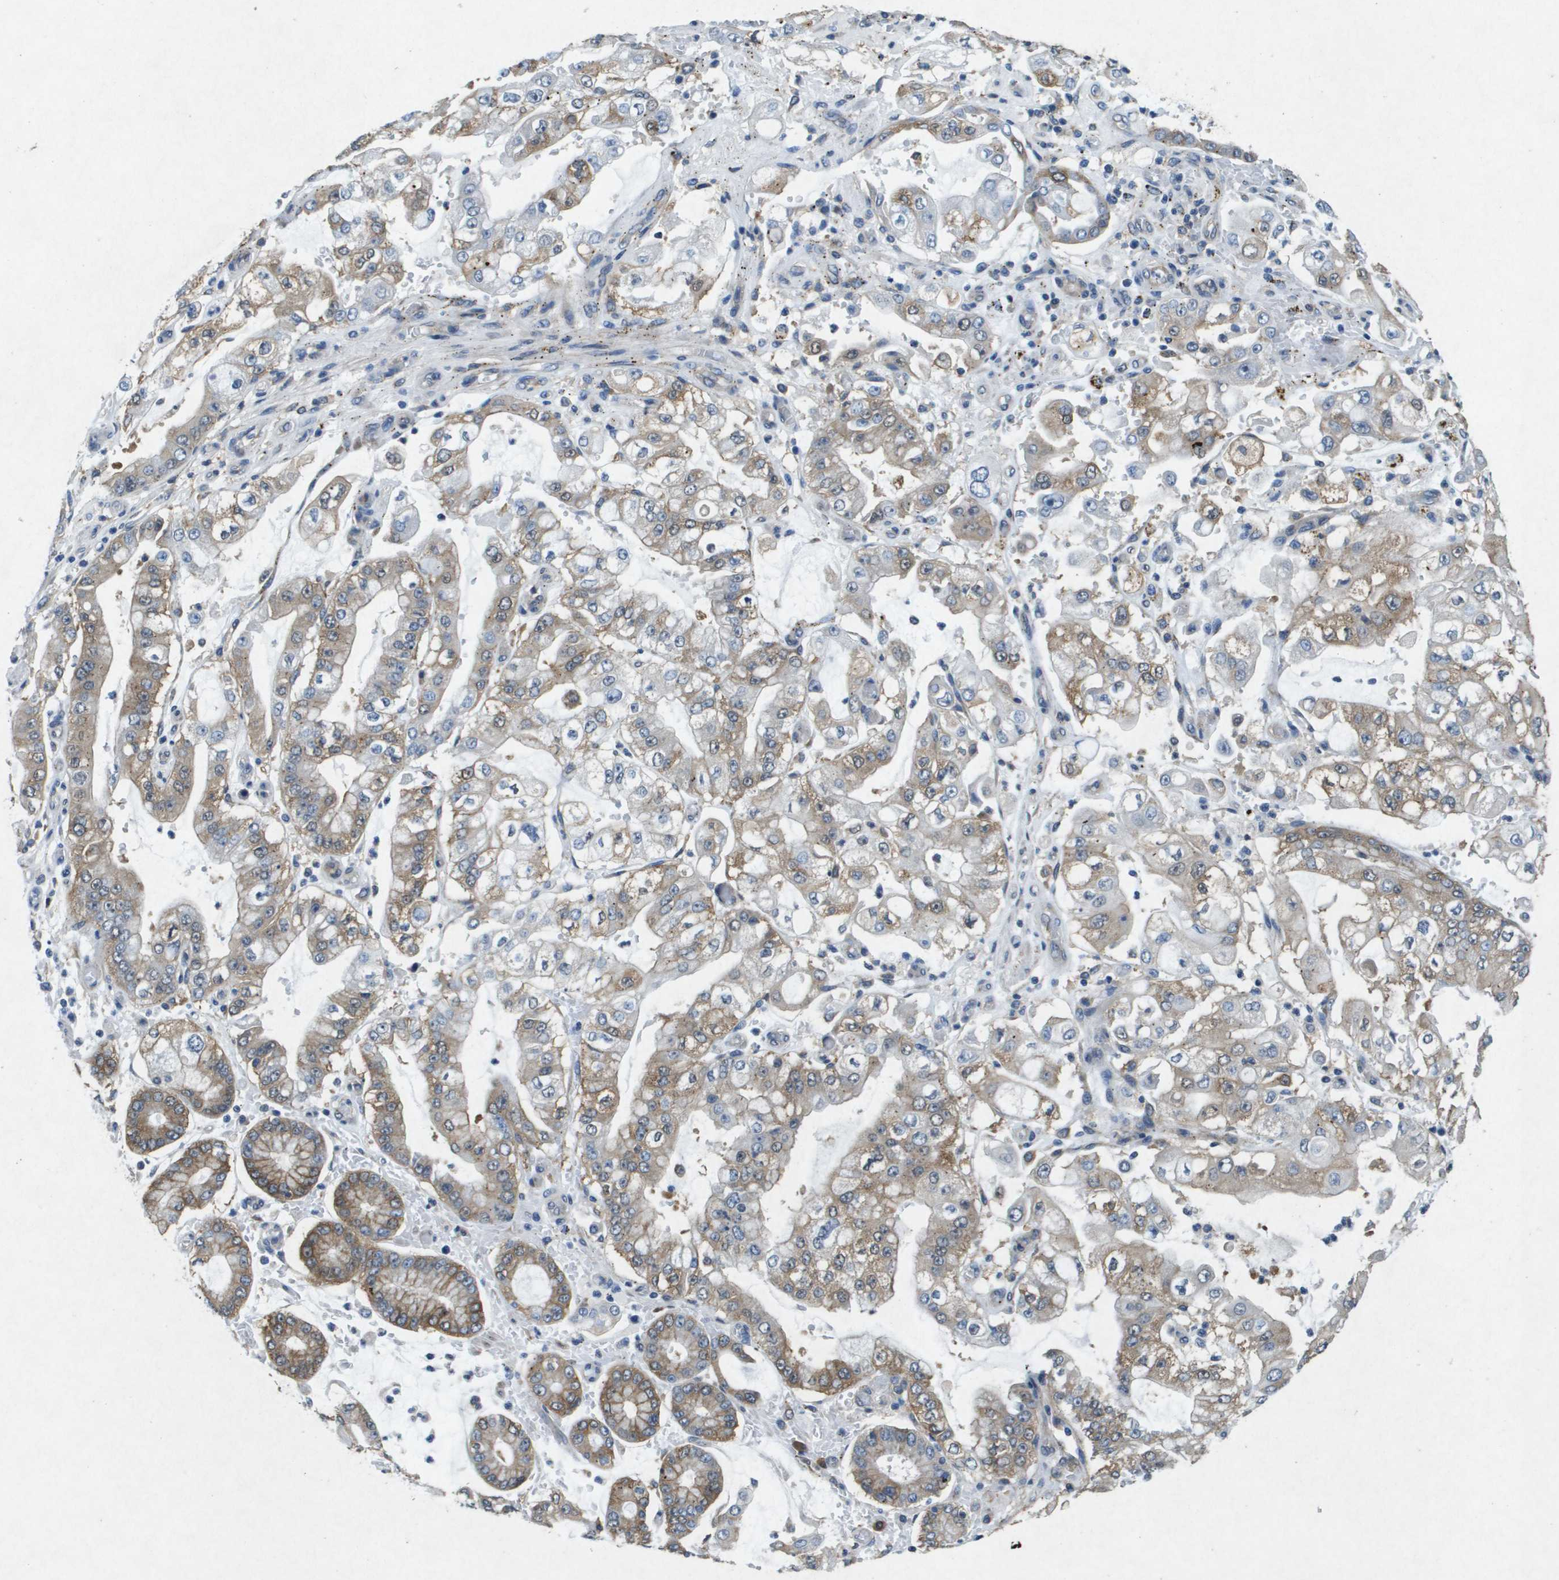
{"staining": {"intensity": "moderate", "quantity": "25%-75%", "location": "cytoplasmic/membranous"}, "tissue": "stomach cancer", "cell_type": "Tumor cells", "image_type": "cancer", "snomed": [{"axis": "morphology", "description": "Adenocarcinoma, NOS"}, {"axis": "topography", "description": "Stomach"}], "caption": "Protein staining exhibits moderate cytoplasmic/membranous positivity in approximately 25%-75% of tumor cells in stomach adenocarcinoma.", "gene": "PTPRT", "patient": {"sex": "male", "age": 76}}